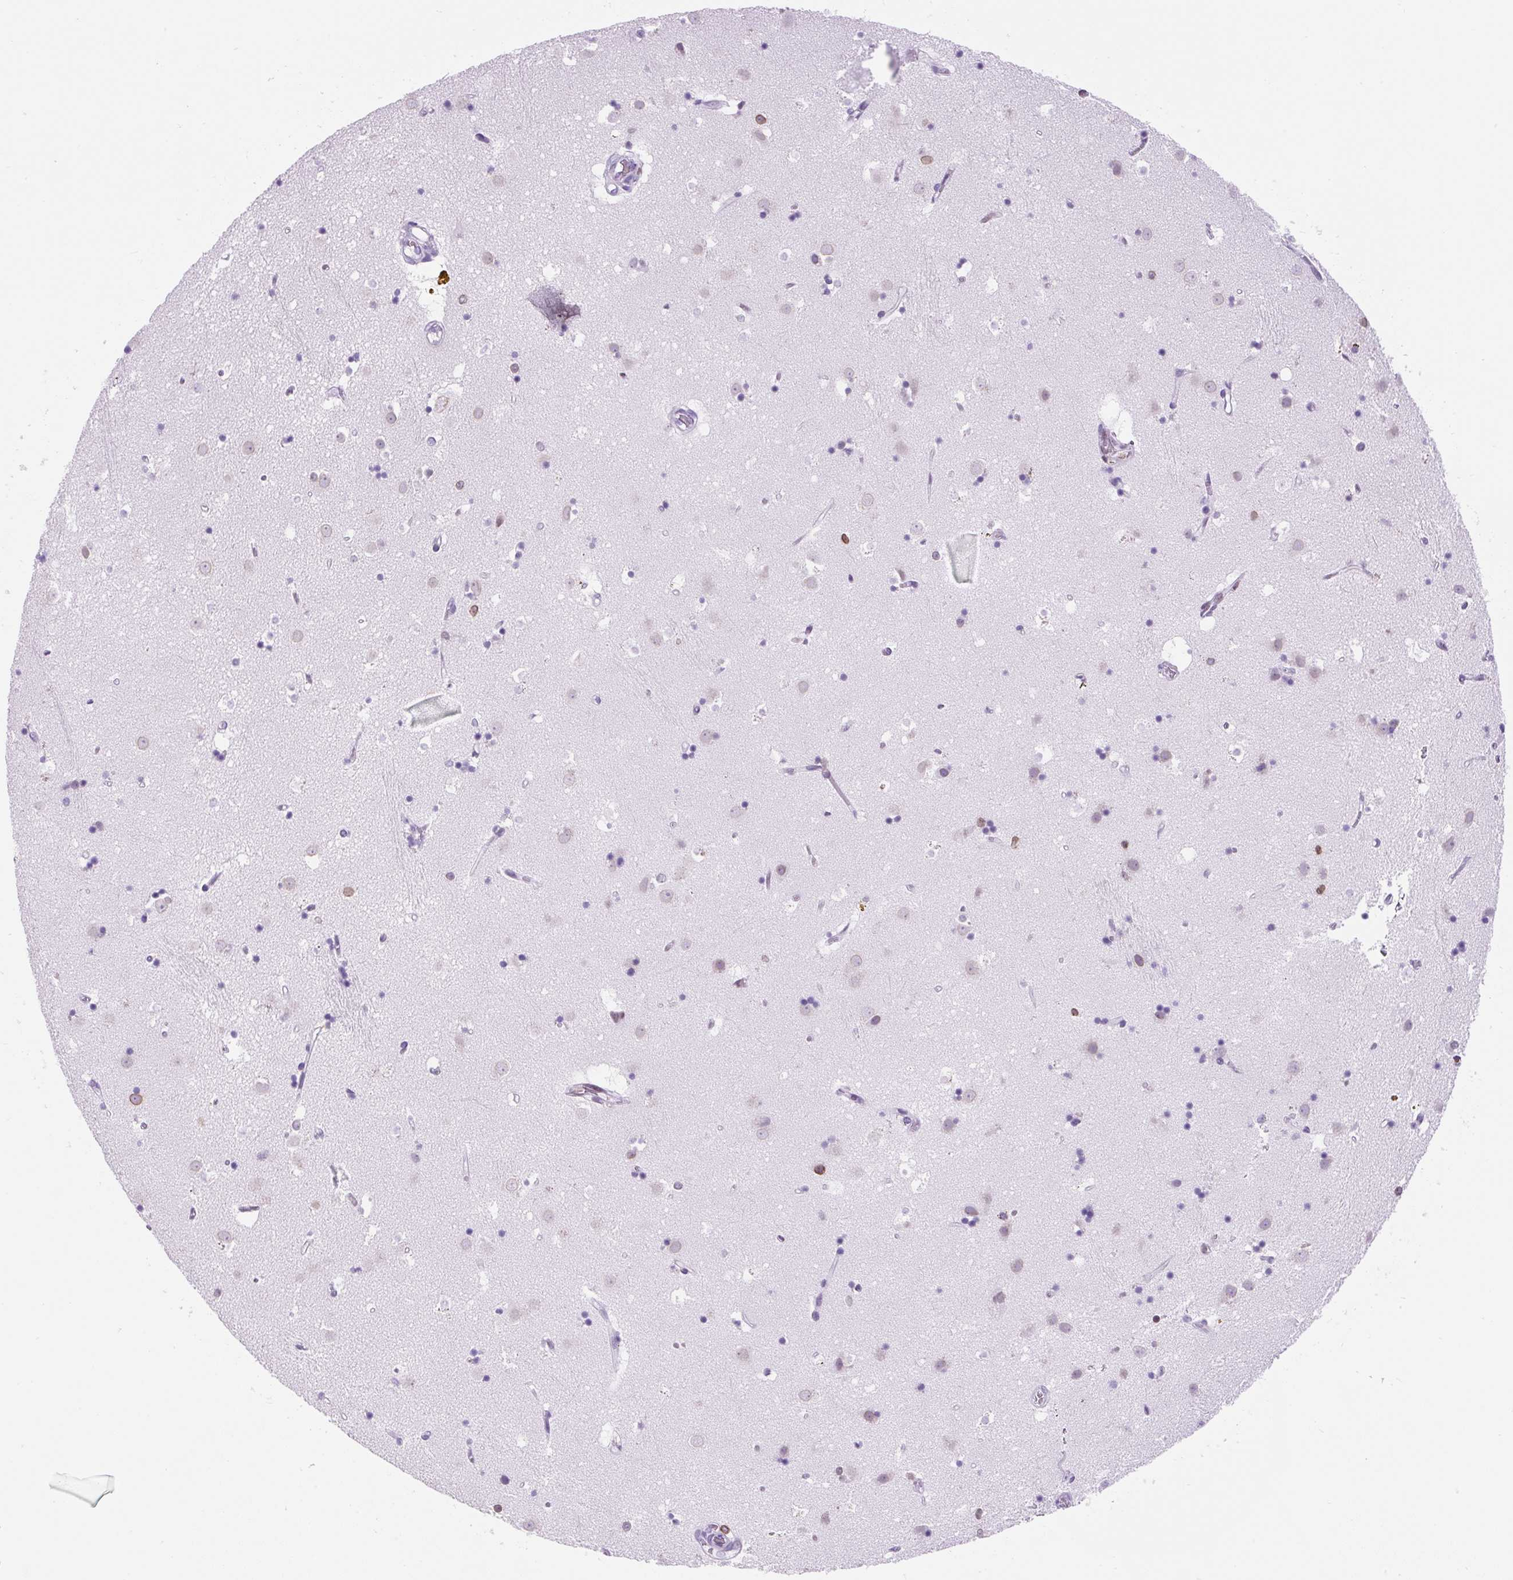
{"staining": {"intensity": "negative", "quantity": "none", "location": "none"}, "tissue": "caudate", "cell_type": "Glial cells", "image_type": "normal", "snomed": [{"axis": "morphology", "description": "Normal tissue, NOS"}, {"axis": "topography", "description": "Lateral ventricle wall"}], "caption": "Micrograph shows no protein staining in glial cells of unremarkable caudate.", "gene": "VPREB1", "patient": {"sex": "male", "age": 58}}